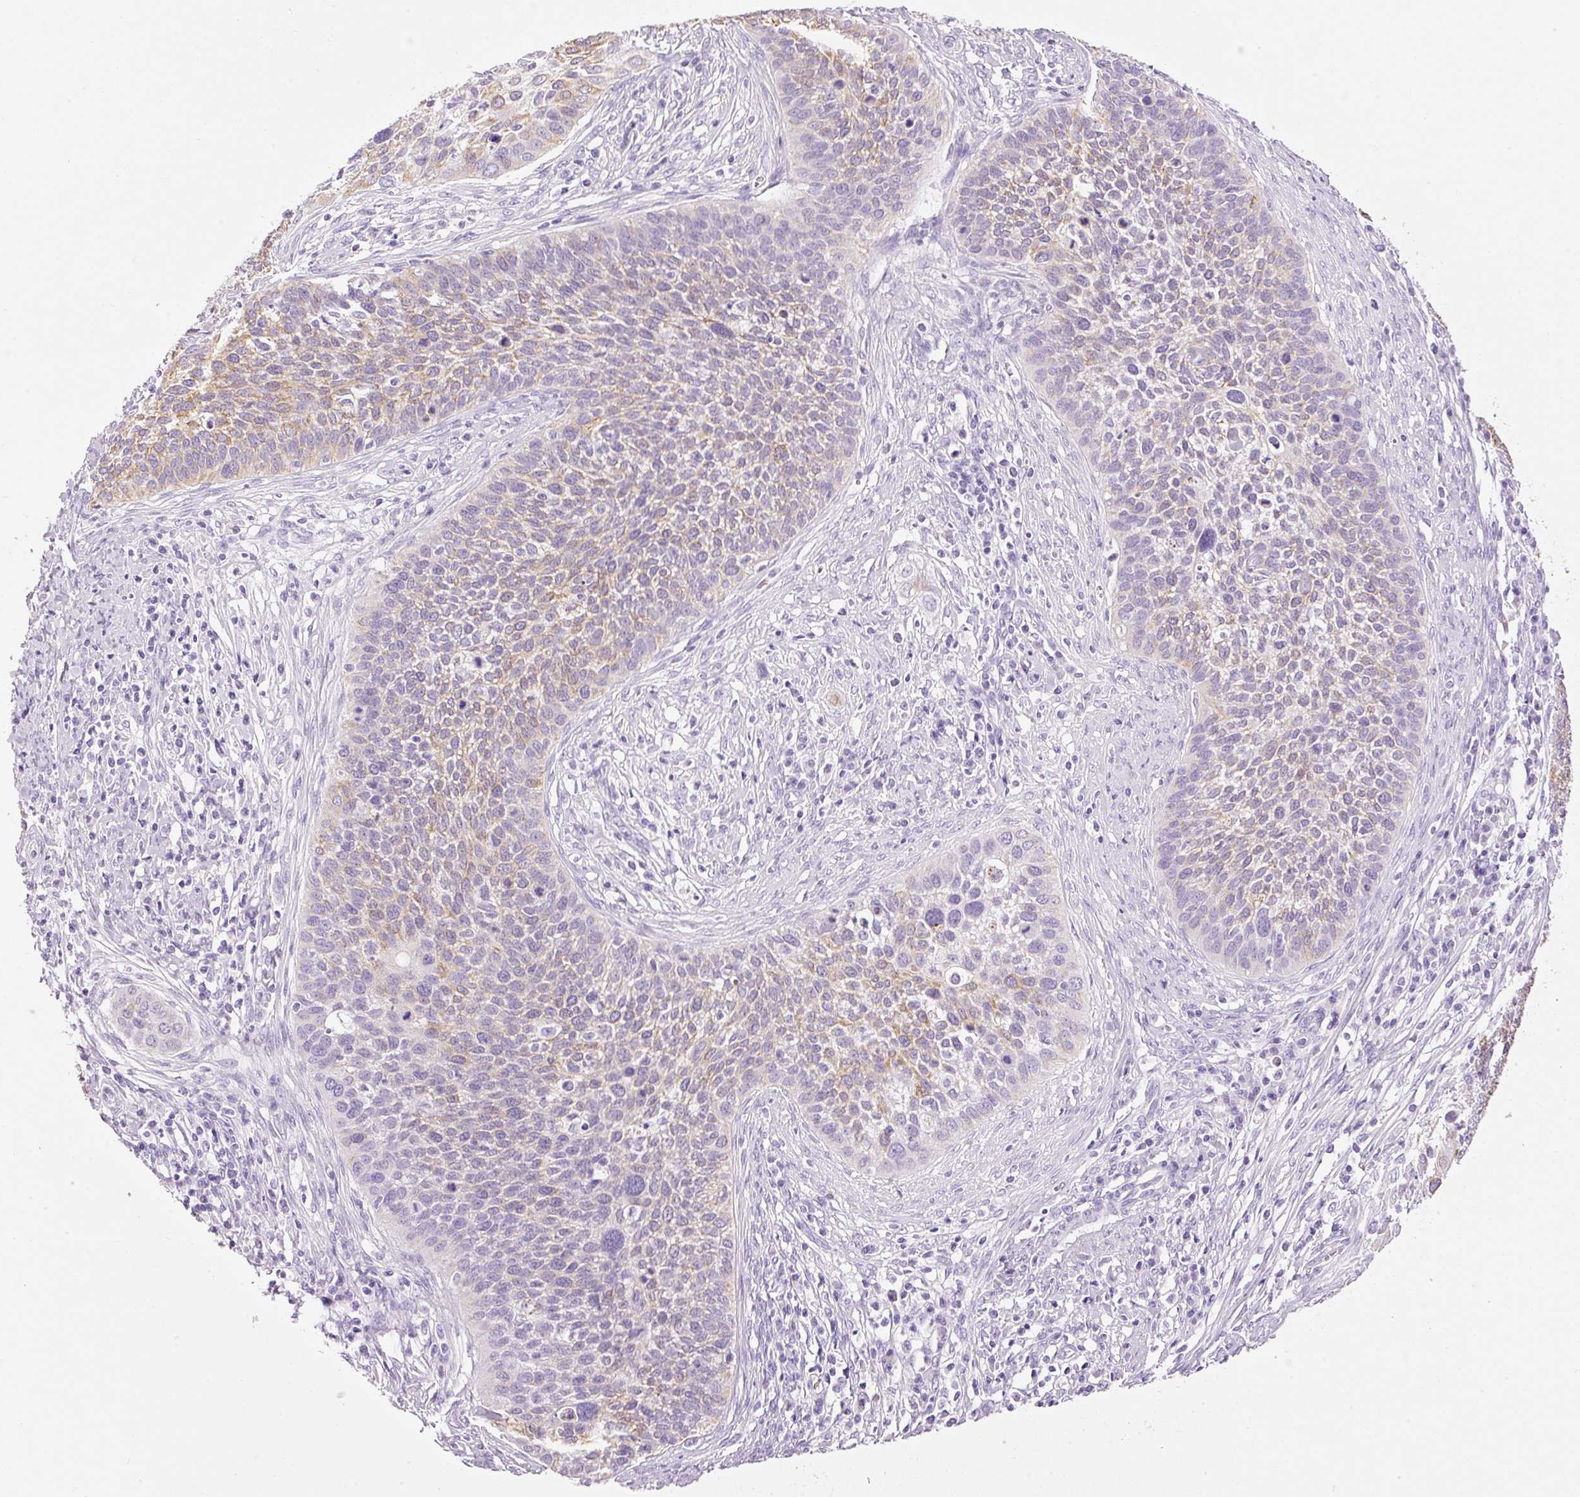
{"staining": {"intensity": "moderate", "quantity": "25%-75%", "location": "cytoplasmic/membranous"}, "tissue": "cervical cancer", "cell_type": "Tumor cells", "image_type": "cancer", "snomed": [{"axis": "morphology", "description": "Squamous cell carcinoma, NOS"}, {"axis": "topography", "description": "Cervix"}], "caption": "A histopathology image of human cervical squamous cell carcinoma stained for a protein exhibits moderate cytoplasmic/membranous brown staining in tumor cells.", "gene": "CARD16", "patient": {"sex": "female", "age": 34}}